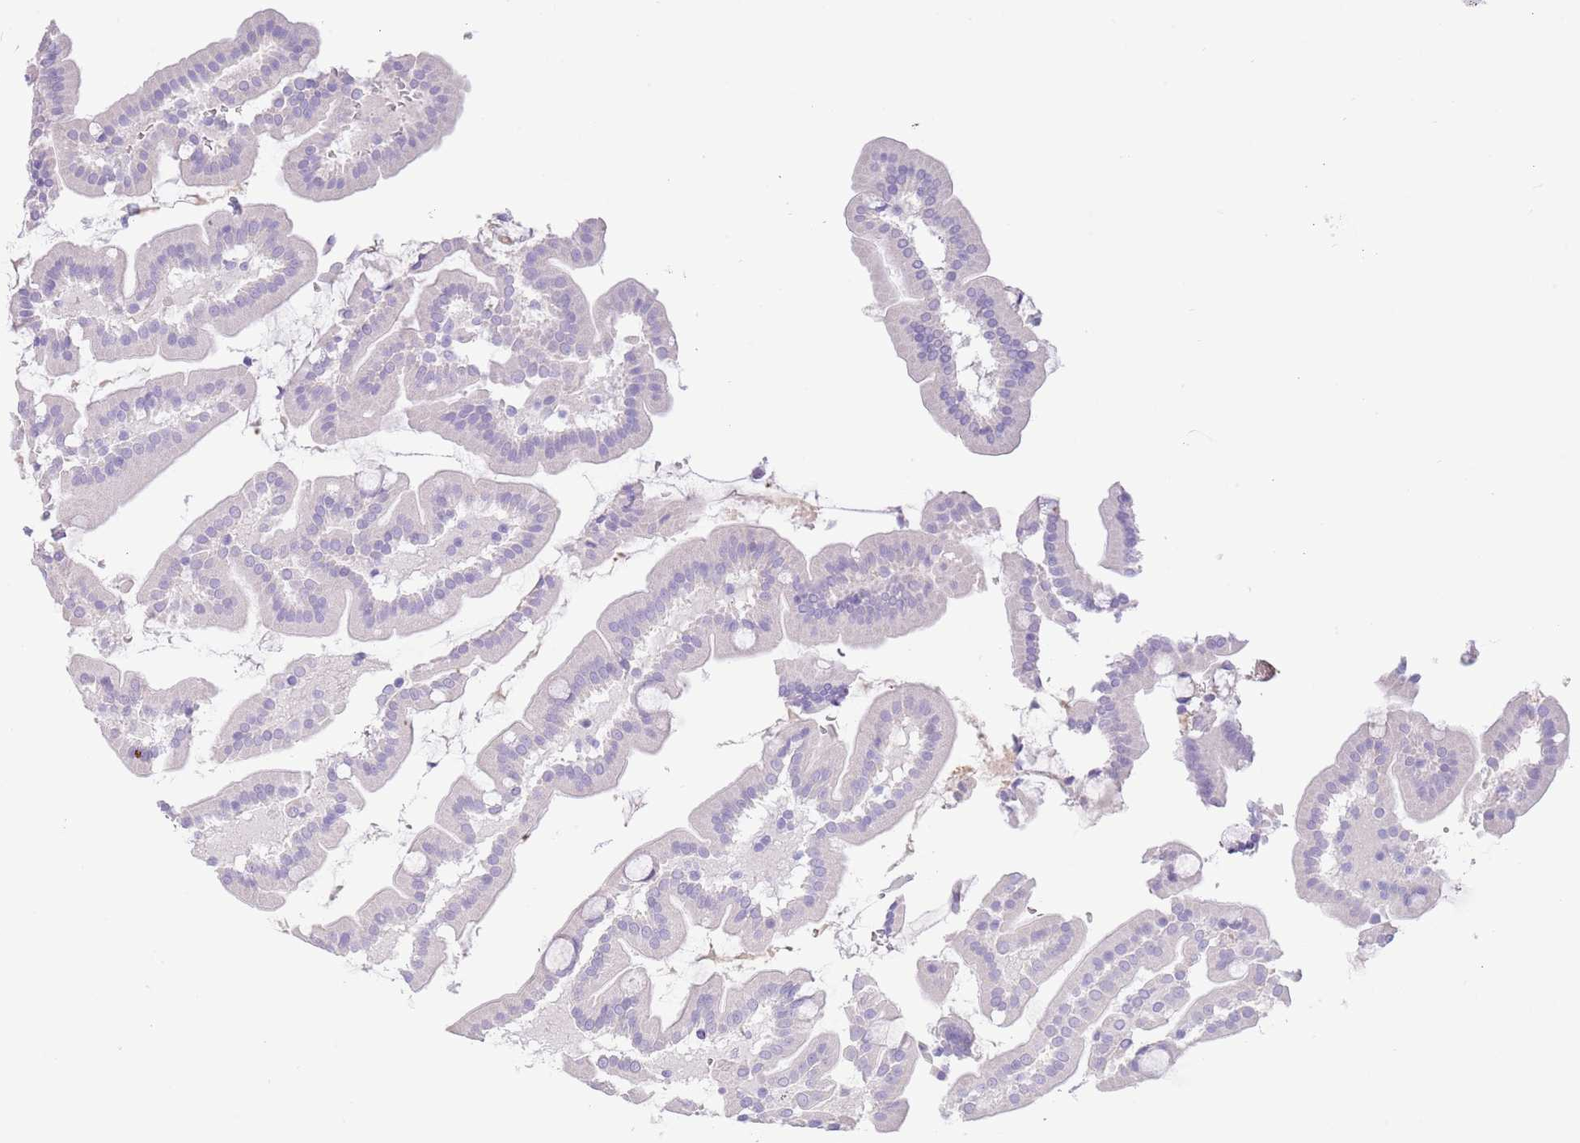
{"staining": {"intensity": "negative", "quantity": "none", "location": "none"}, "tissue": "duodenum", "cell_type": "Glandular cells", "image_type": "normal", "snomed": [{"axis": "morphology", "description": "Normal tissue, NOS"}, {"axis": "topography", "description": "Duodenum"}], "caption": "Immunohistochemistry histopathology image of unremarkable human duodenum stained for a protein (brown), which exhibits no expression in glandular cells.", "gene": "TOX2", "patient": {"sex": "male", "age": 55}}